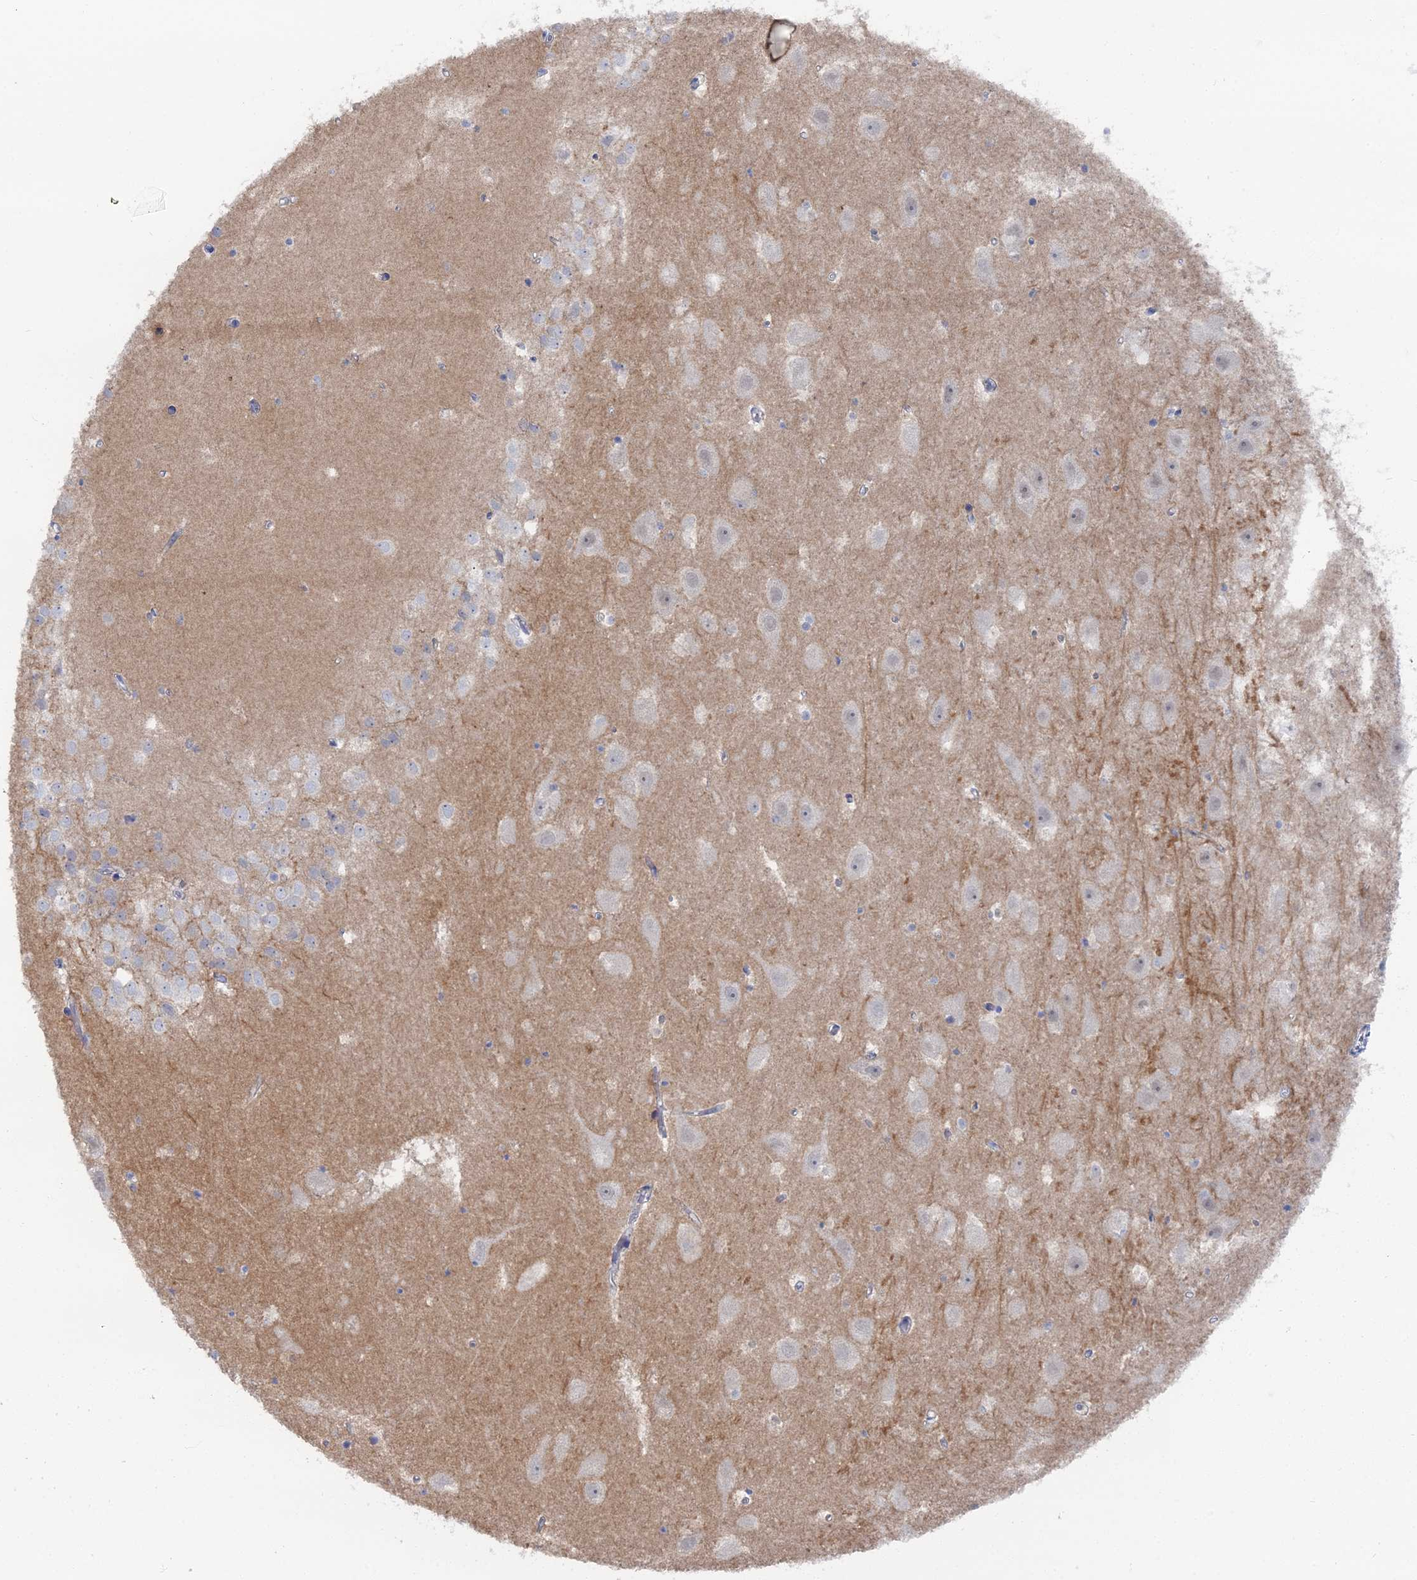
{"staining": {"intensity": "negative", "quantity": "none", "location": "none"}, "tissue": "hippocampus", "cell_type": "Glial cells", "image_type": "normal", "snomed": [{"axis": "morphology", "description": "Normal tissue, NOS"}, {"axis": "topography", "description": "Hippocampus"}], "caption": "The image reveals no staining of glial cells in unremarkable hippocampus. Brightfield microscopy of immunohistochemistry stained with DAB (brown) and hematoxylin (blue), captured at high magnification.", "gene": "THAP4", "patient": {"sex": "female", "age": 52}}